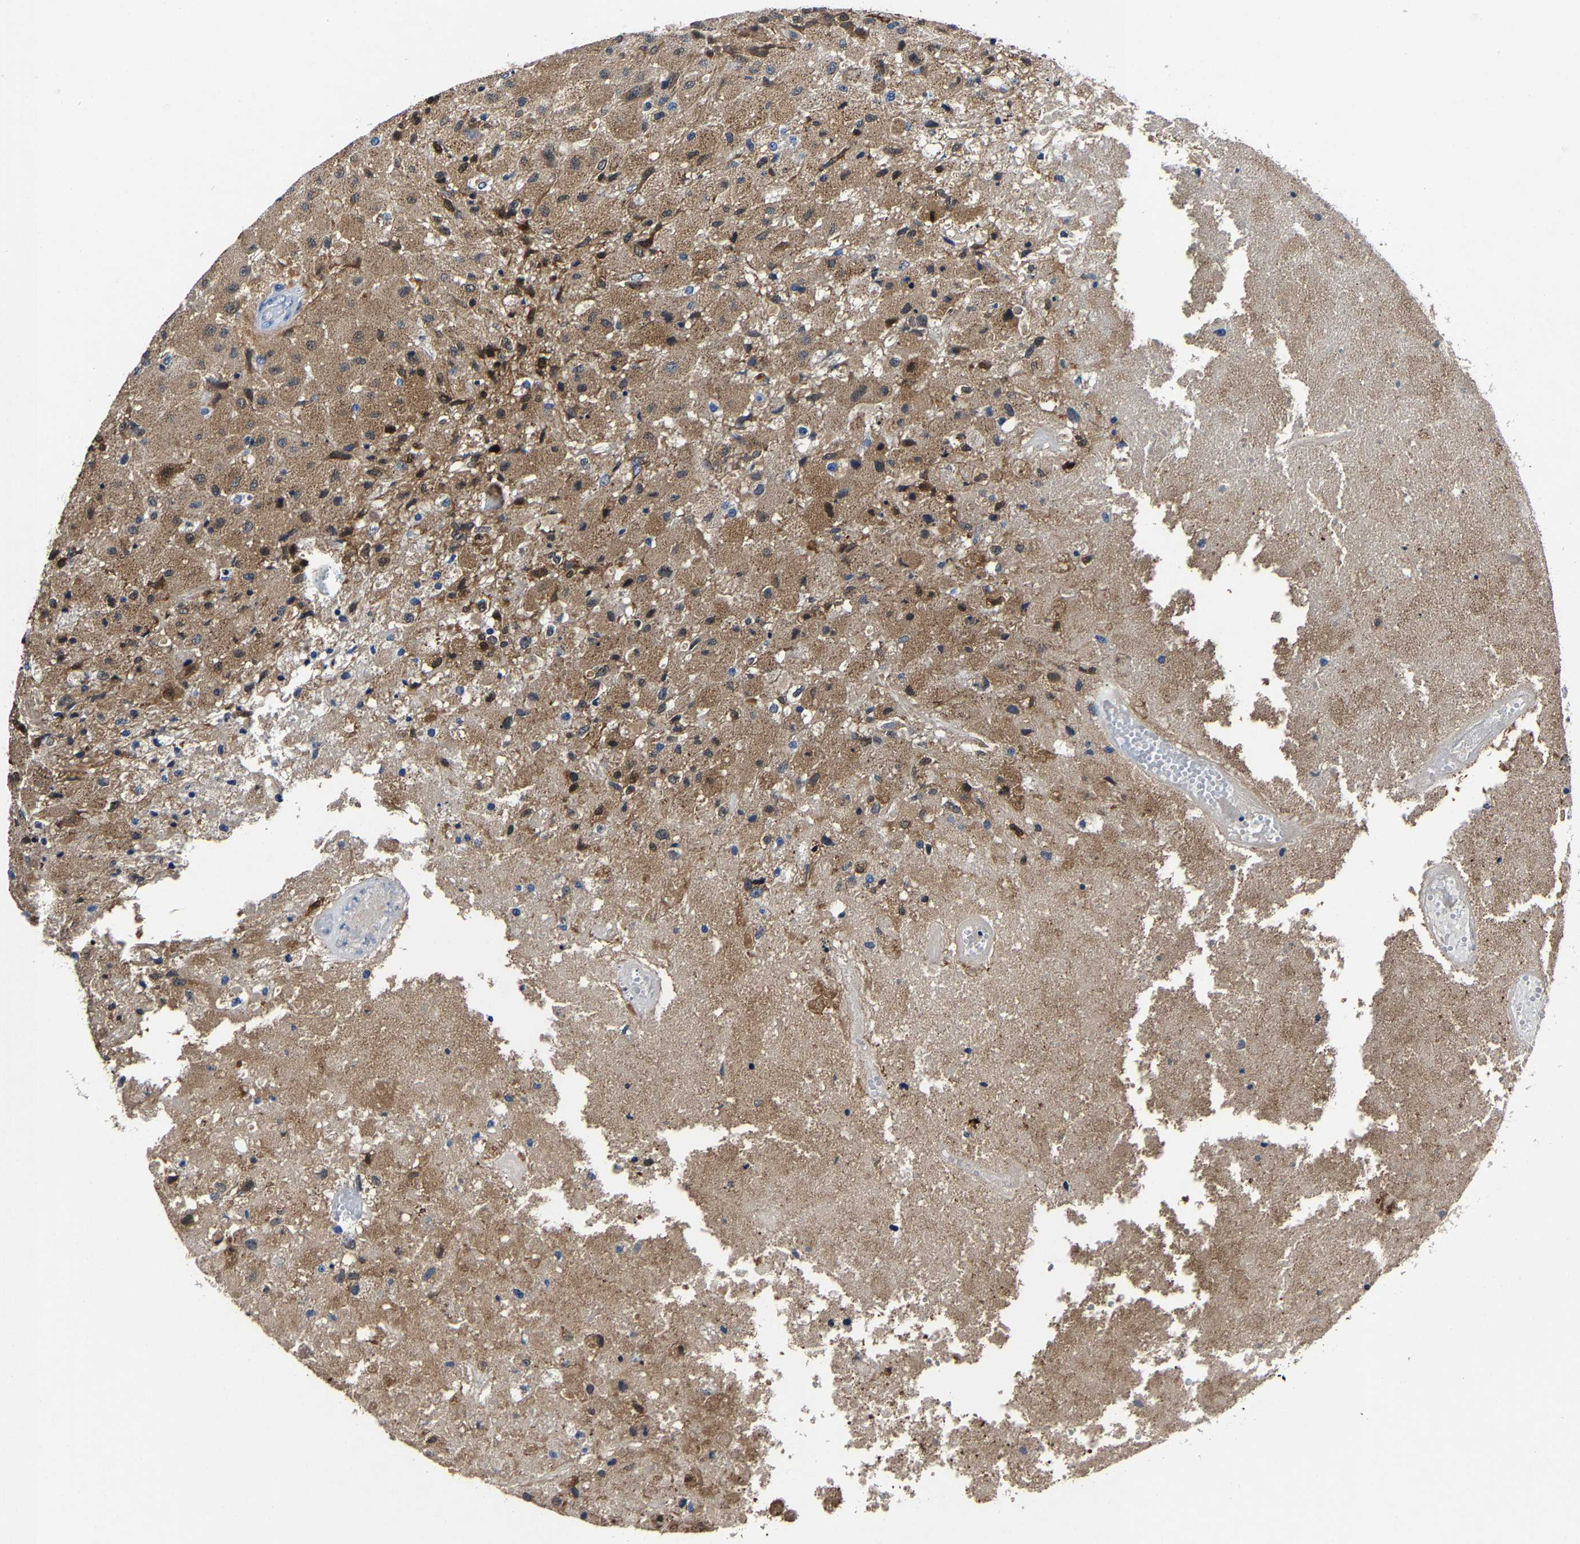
{"staining": {"intensity": "moderate", "quantity": ">75%", "location": "cytoplasmic/membranous"}, "tissue": "glioma", "cell_type": "Tumor cells", "image_type": "cancer", "snomed": [{"axis": "morphology", "description": "Normal tissue, NOS"}, {"axis": "morphology", "description": "Glioma, malignant, High grade"}, {"axis": "topography", "description": "Cerebral cortex"}], "caption": "Approximately >75% of tumor cells in glioma show moderate cytoplasmic/membranous protein positivity as visualized by brown immunohistochemical staining.", "gene": "PSPH", "patient": {"sex": "male", "age": 77}}